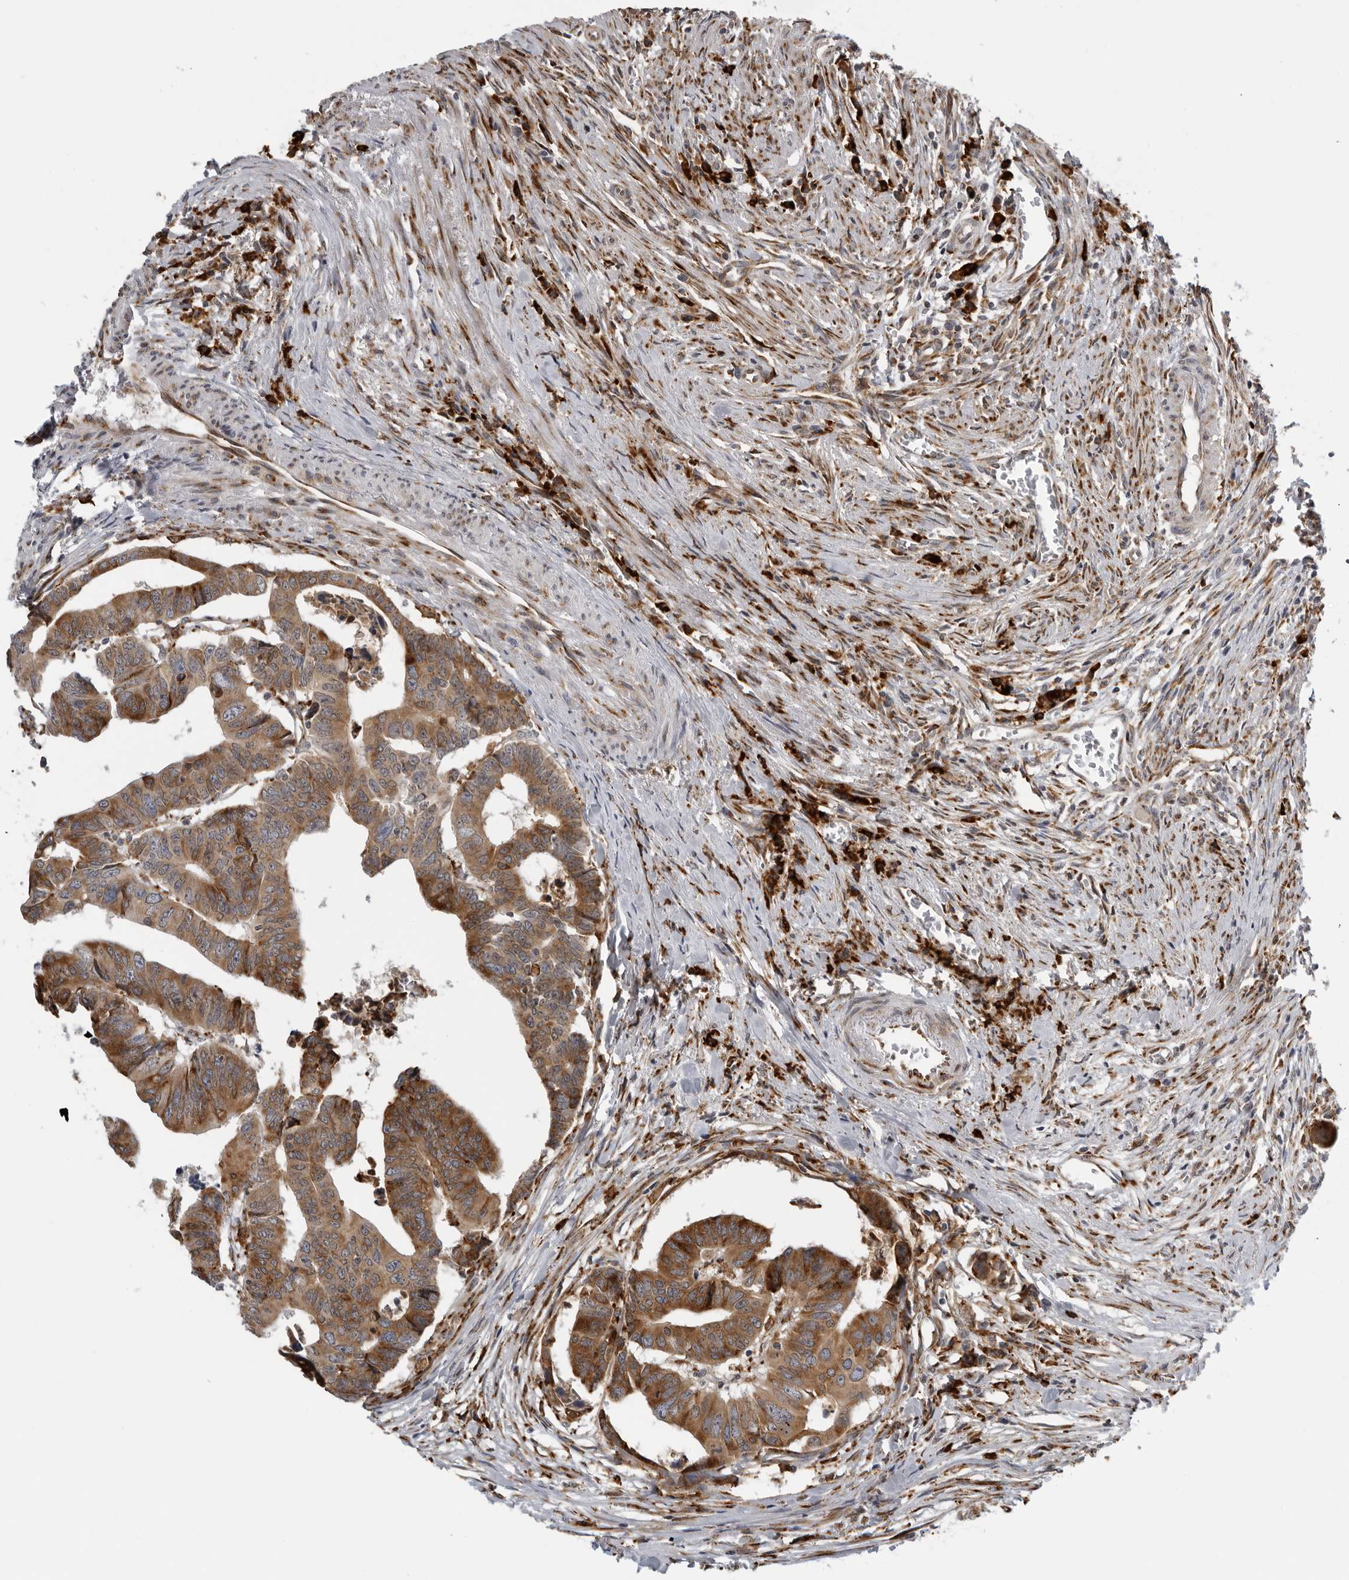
{"staining": {"intensity": "moderate", "quantity": ">75%", "location": "cytoplasmic/membranous"}, "tissue": "colorectal cancer", "cell_type": "Tumor cells", "image_type": "cancer", "snomed": [{"axis": "morphology", "description": "Adenocarcinoma, NOS"}, {"axis": "topography", "description": "Rectum"}], "caption": "Approximately >75% of tumor cells in colorectal adenocarcinoma exhibit moderate cytoplasmic/membranous protein positivity as visualized by brown immunohistochemical staining.", "gene": "ALPK2", "patient": {"sex": "female", "age": 65}}